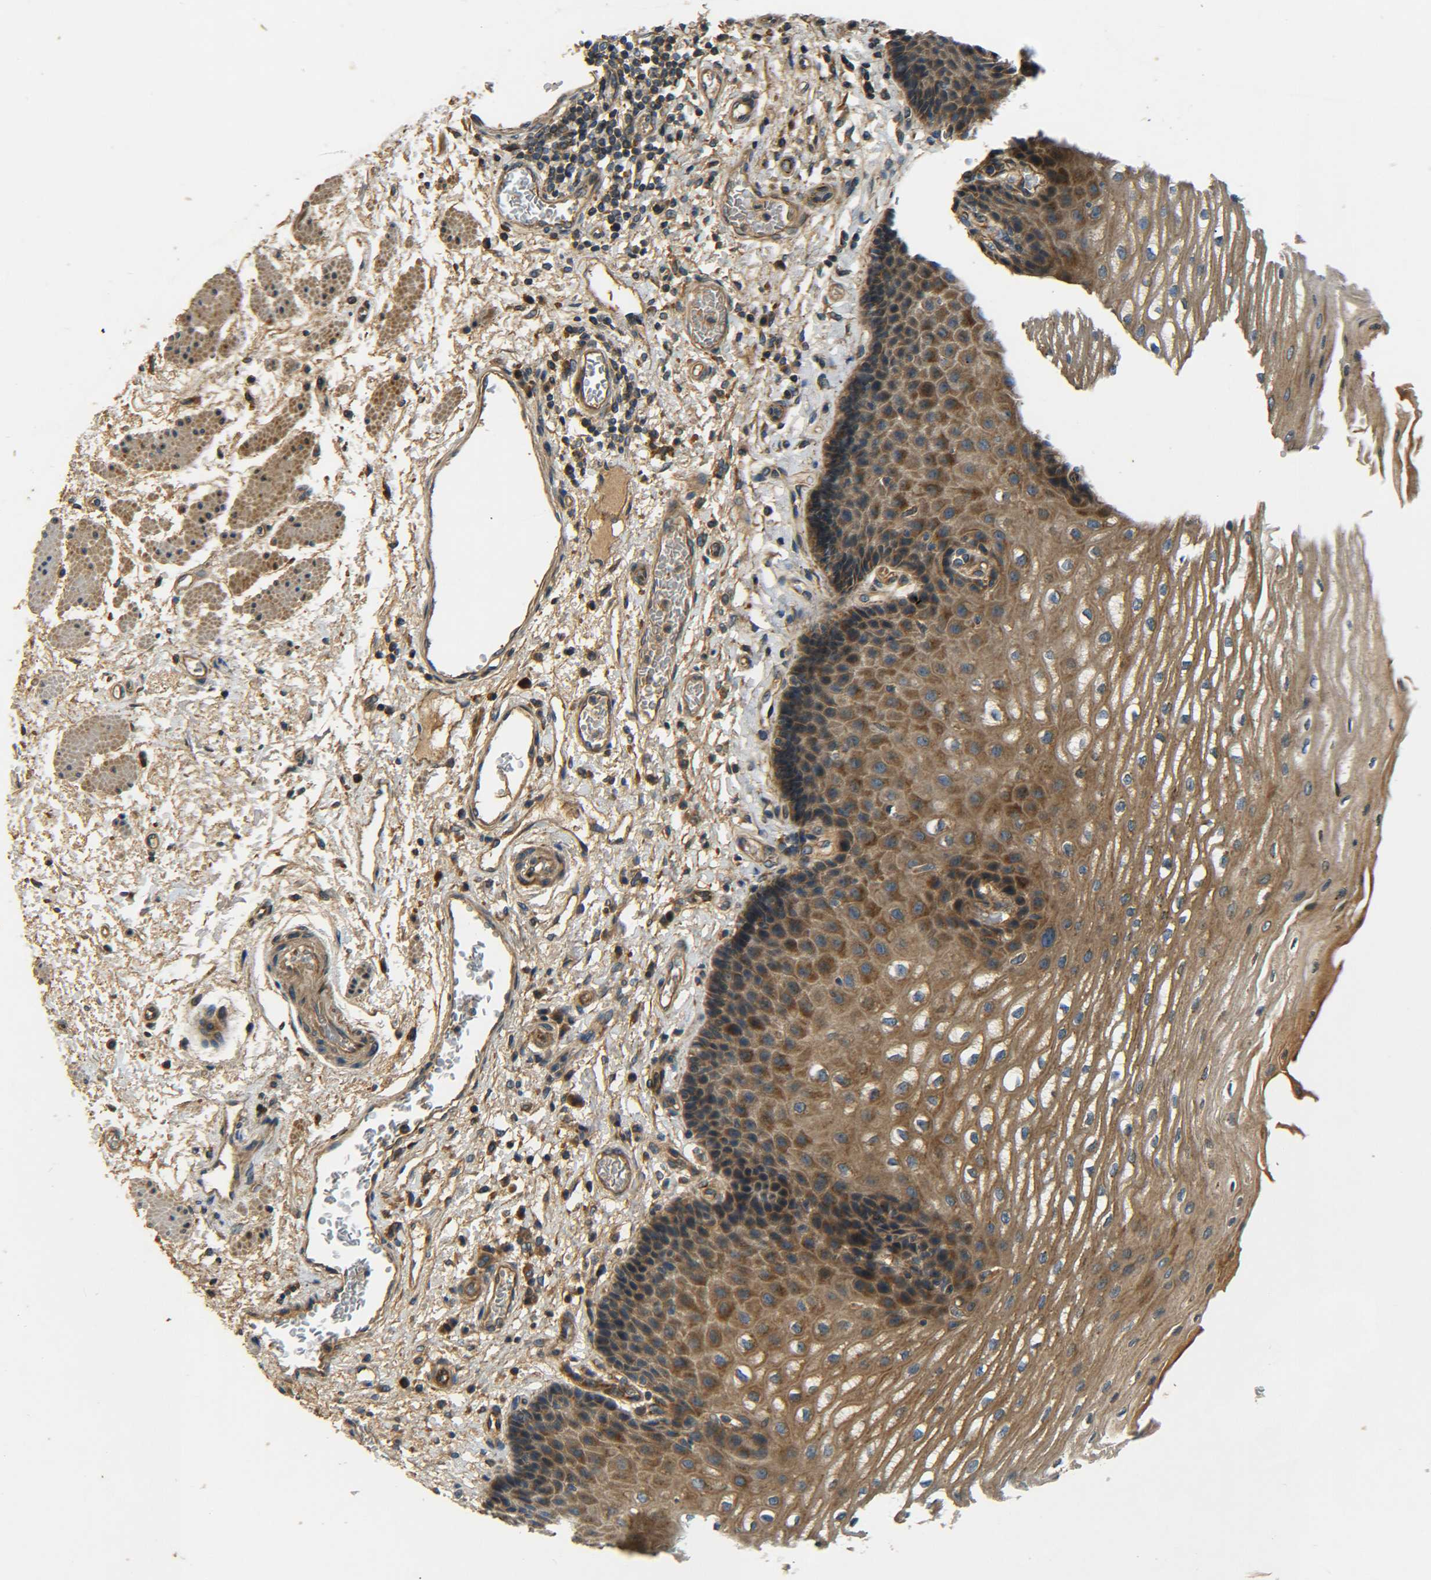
{"staining": {"intensity": "moderate", "quantity": ">75%", "location": "cytoplasmic/membranous"}, "tissue": "esophagus", "cell_type": "Squamous epithelial cells", "image_type": "normal", "snomed": [{"axis": "morphology", "description": "Normal tissue, NOS"}, {"axis": "topography", "description": "Esophagus"}], "caption": "Human esophagus stained for a protein (brown) exhibits moderate cytoplasmic/membranous positive positivity in about >75% of squamous epithelial cells.", "gene": "LRCH3", "patient": {"sex": "male", "age": 54}}